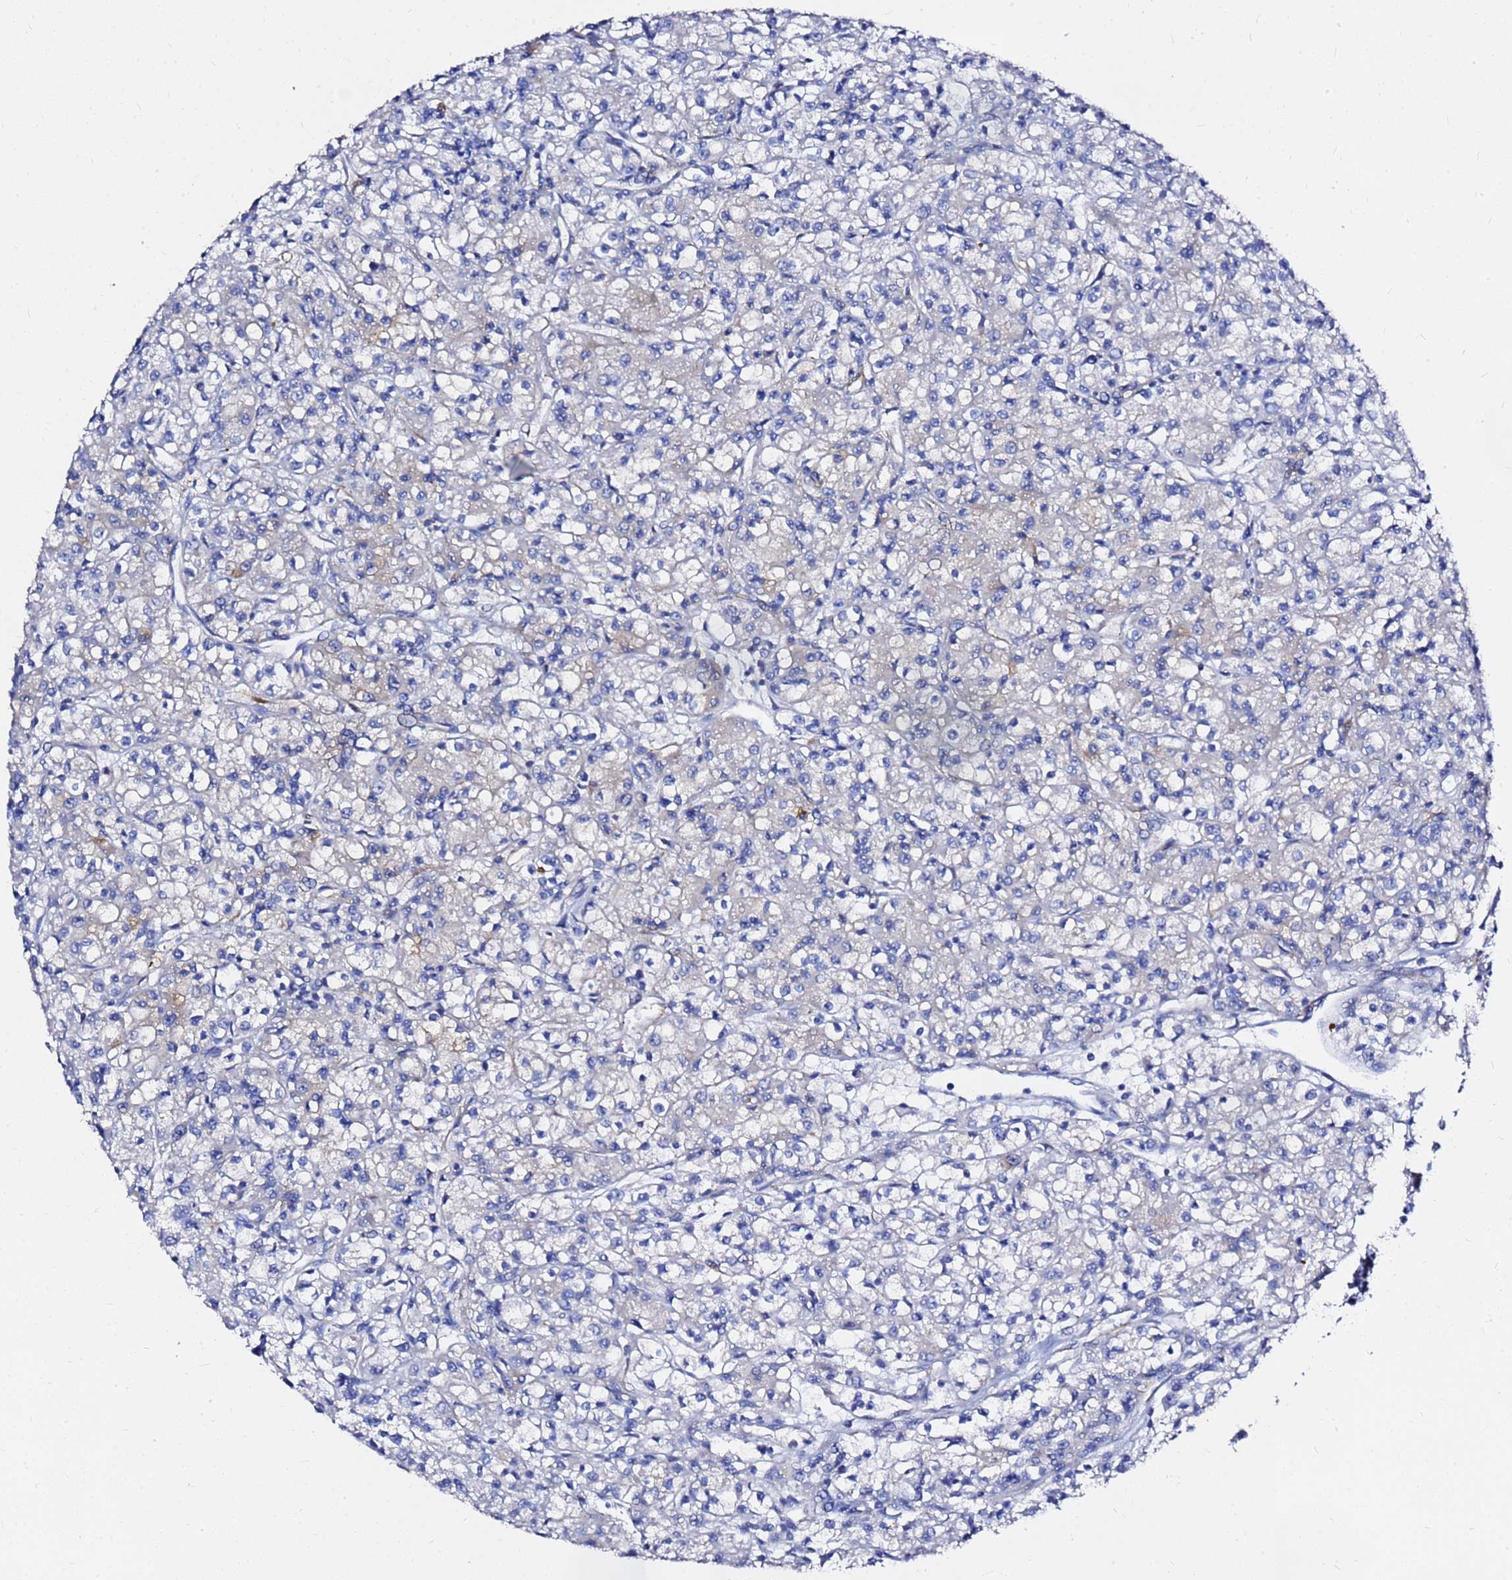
{"staining": {"intensity": "negative", "quantity": "none", "location": "none"}, "tissue": "renal cancer", "cell_type": "Tumor cells", "image_type": "cancer", "snomed": [{"axis": "morphology", "description": "Adenocarcinoma, NOS"}, {"axis": "topography", "description": "Kidney"}], "caption": "The photomicrograph shows no staining of tumor cells in renal cancer.", "gene": "TUBA8", "patient": {"sex": "female", "age": 59}}